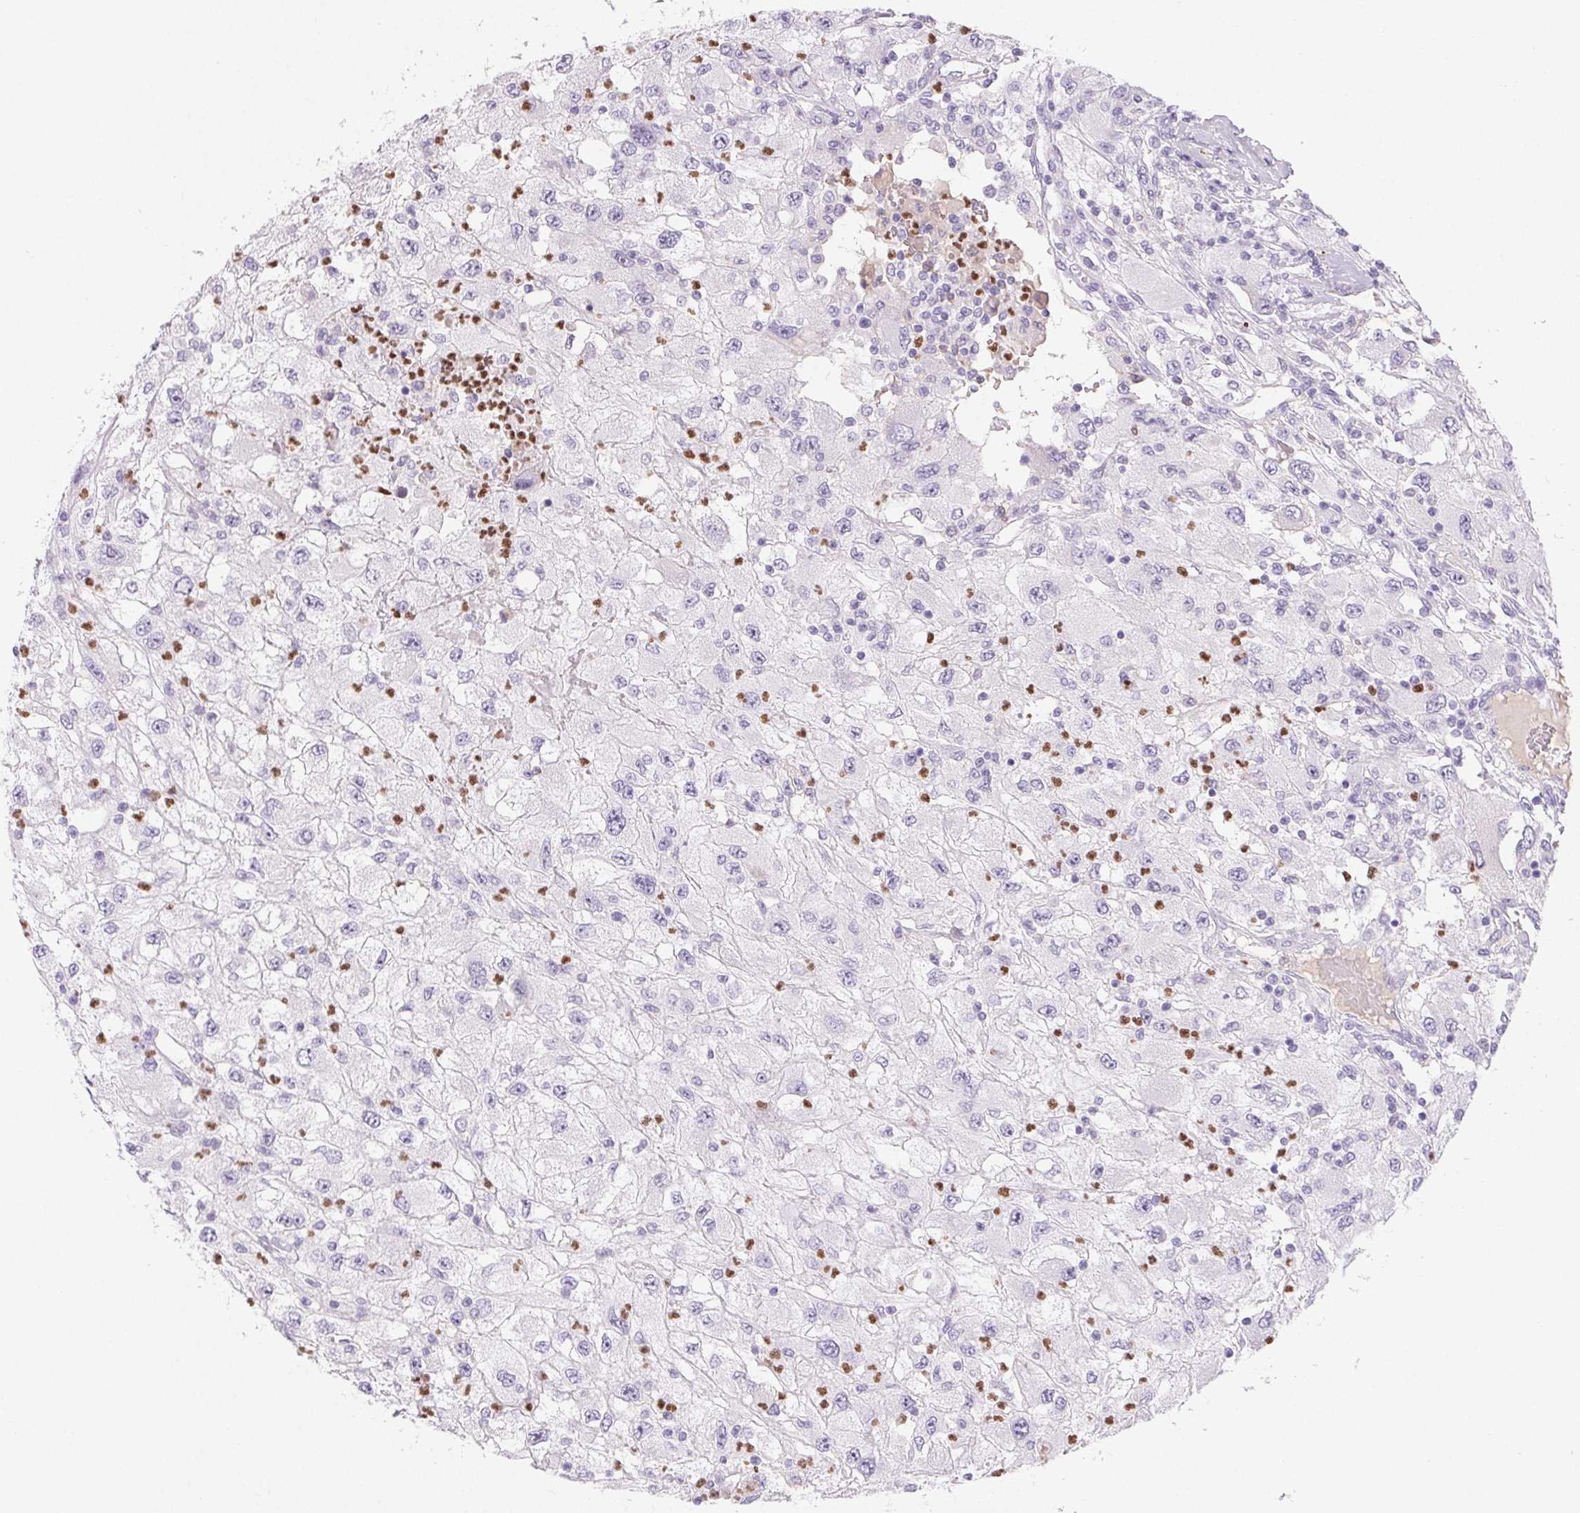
{"staining": {"intensity": "negative", "quantity": "none", "location": "none"}, "tissue": "renal cancer", "cell_type": "Tumor cells", "image_type": "cancer", "snomed": [{"axis": "morphology", "description": "Adenocarcinoma, NOS"}, {"axis": "topography", "description": "Kidney"}], "caption": "A histopathology image of renal cancer (adenocarcinoma) stained for a protein exhibits no brown staining in tumor cells. (DAB (3,3'-diaminobenzidine) immunohistochemistry (IHC), high magnification).", "gene": "PADI4", "patient": {"sex": "female", "age": 67}}